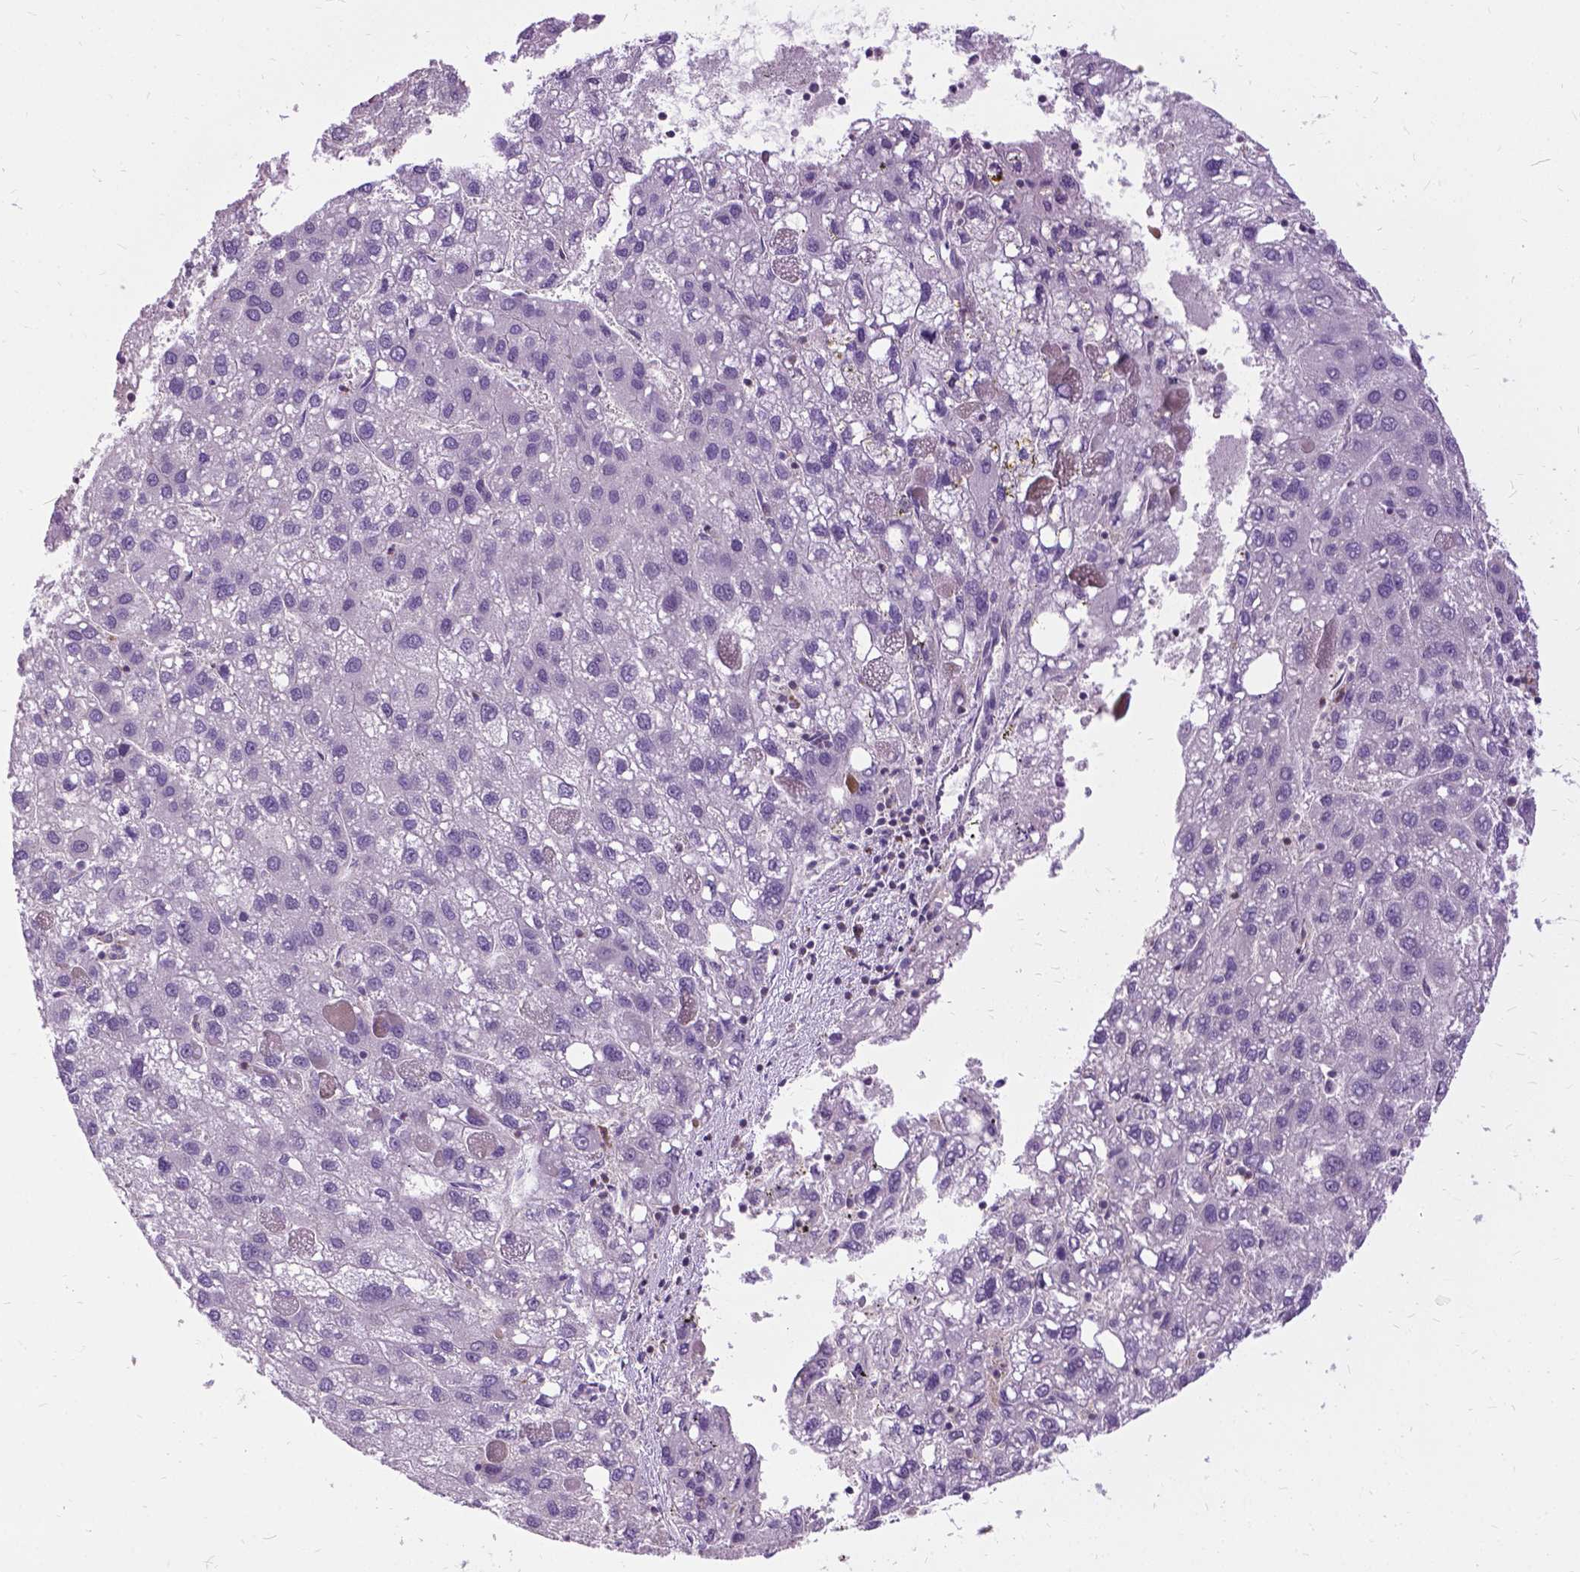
{"staining": {"intensity": "negative", "quantity": "none", "location": "none"}, "tissue": "liver cancer", "cell_type": "Tumor cells", "image_type": "cancer", "snomed": [{"axis": "morphology", "description": "Carcinoma, Hepatocellular, NOS"}, {"axis": "topography", "description": "Liver"}], "caption": "Immunohistochemical staining of hepatocellular carcinoma (liver) displays no significant expression in tumor cells. Nuclei are stained in blue.", "gene": "JAK3", "patient": {"sex": "female", "age": 82}}